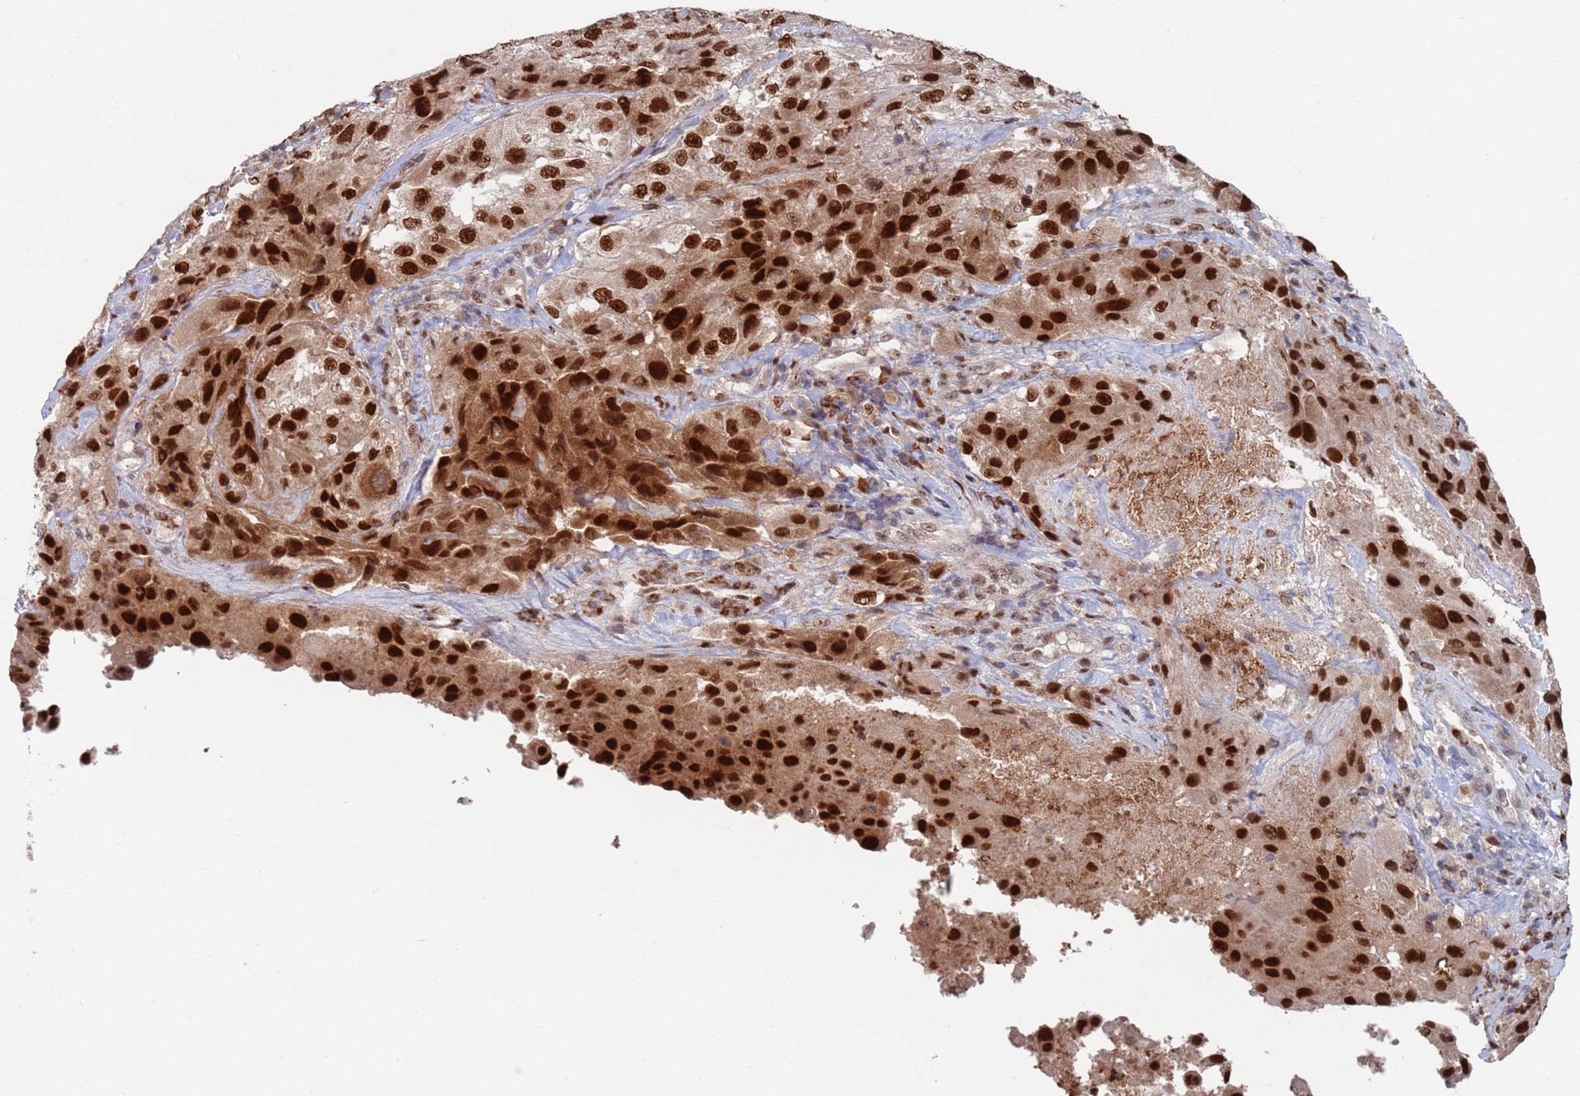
{"staining": {"intensity": "strong", "quantity": ">75%", "location": "nuclear"}, "tissue": "melanoma", "cell_type": "Tumor cells", "image_type": "cancer", "snomed": [{"axis": "morphology", "description": "Malignant melanoma, Metastatic site"}, {"axis": "topography", "description": "Lymph node"}], "caption": "Immunohistochemistry micrograph of melanoma stained for a protein (brown), which reveals high levels of strong nuclear positivity in approximately >75% of tumor cells.", "gene": "RPP25", "patient": {"sex": "male", "age": 62}}